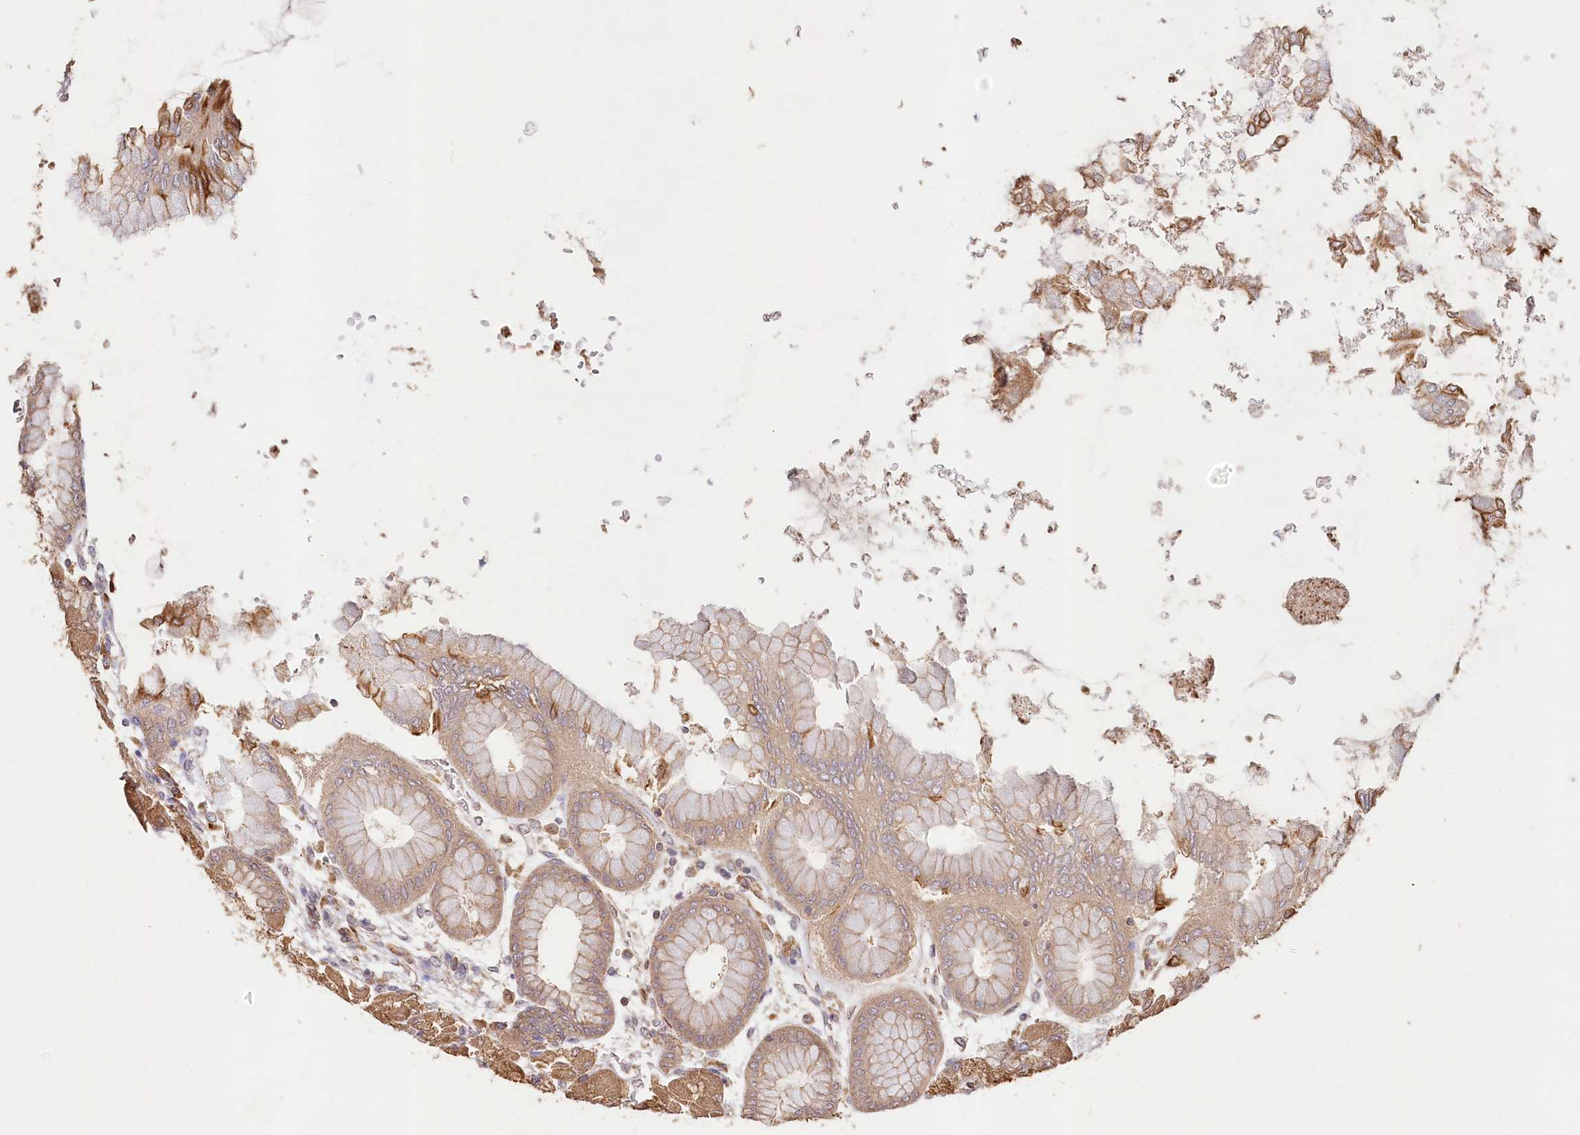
{"staining": {"intensity": "moderate", "quantity": ">75%", "location": "cytoplasmic/membranous"}, "tissue": "stomach", "cell_type": "Glandular cells", "image_type": "normal", "snomed": [{"axis": "morphology", "description": "Normal tissue, NOS"}, {"axis": "topography", "description": "Stomach, upper"}], "caption": "High-power microscopy captured an immunohistochemistry micrograph of normal stomach, revealing moderate cytoplasmic/membranous staining in about >75% of glandular cells. Using DAB (3,3'-diaminobenzidine) (brown) and hematoxylin (blue) stains, captured at high magnification using brightfield microscopy.", "gene": "DMXL1", "patient": {"sex": "female", "age": 56}}